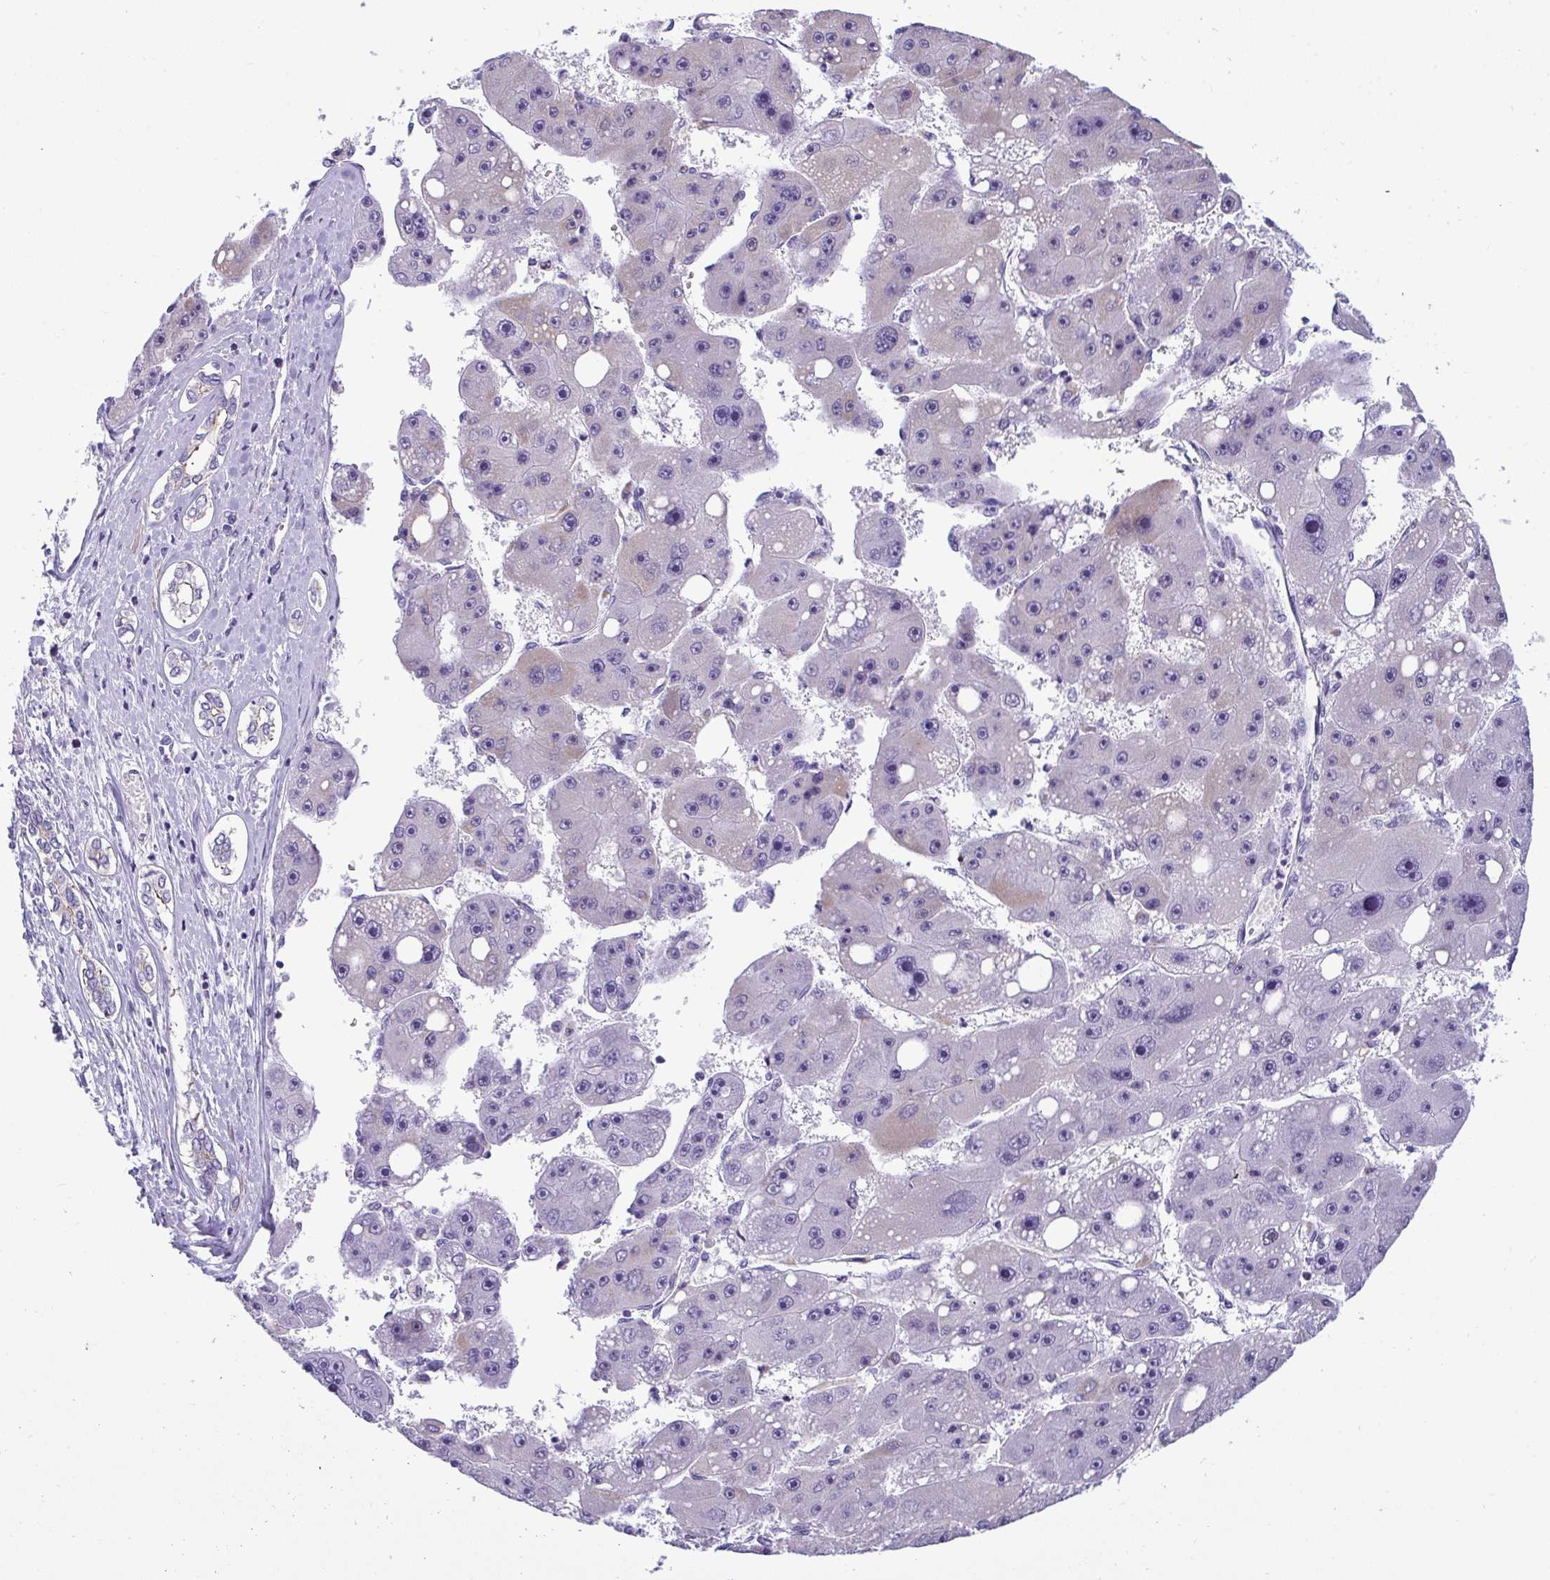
{"staining": {"intensity": "negative", "quantity": "none", "location": "none"}, "tissue": "liver cancer", "cell_type": "Tumor cells", "image_type": "cancer", "snomed": [{"axis": "morphology", "description": "Carcinoma, Hepatocellular, NOS"}, {"axis": "topography", "description": "Liver"}], "caption": "The immunohistochemistry (IHC) micrograph has no significant staining in tumor cells of liver cancer (hepatocellular carcinoma) tissue.", "gene": "SUZ12", "patient": {"sex": "female", "age": 61}}